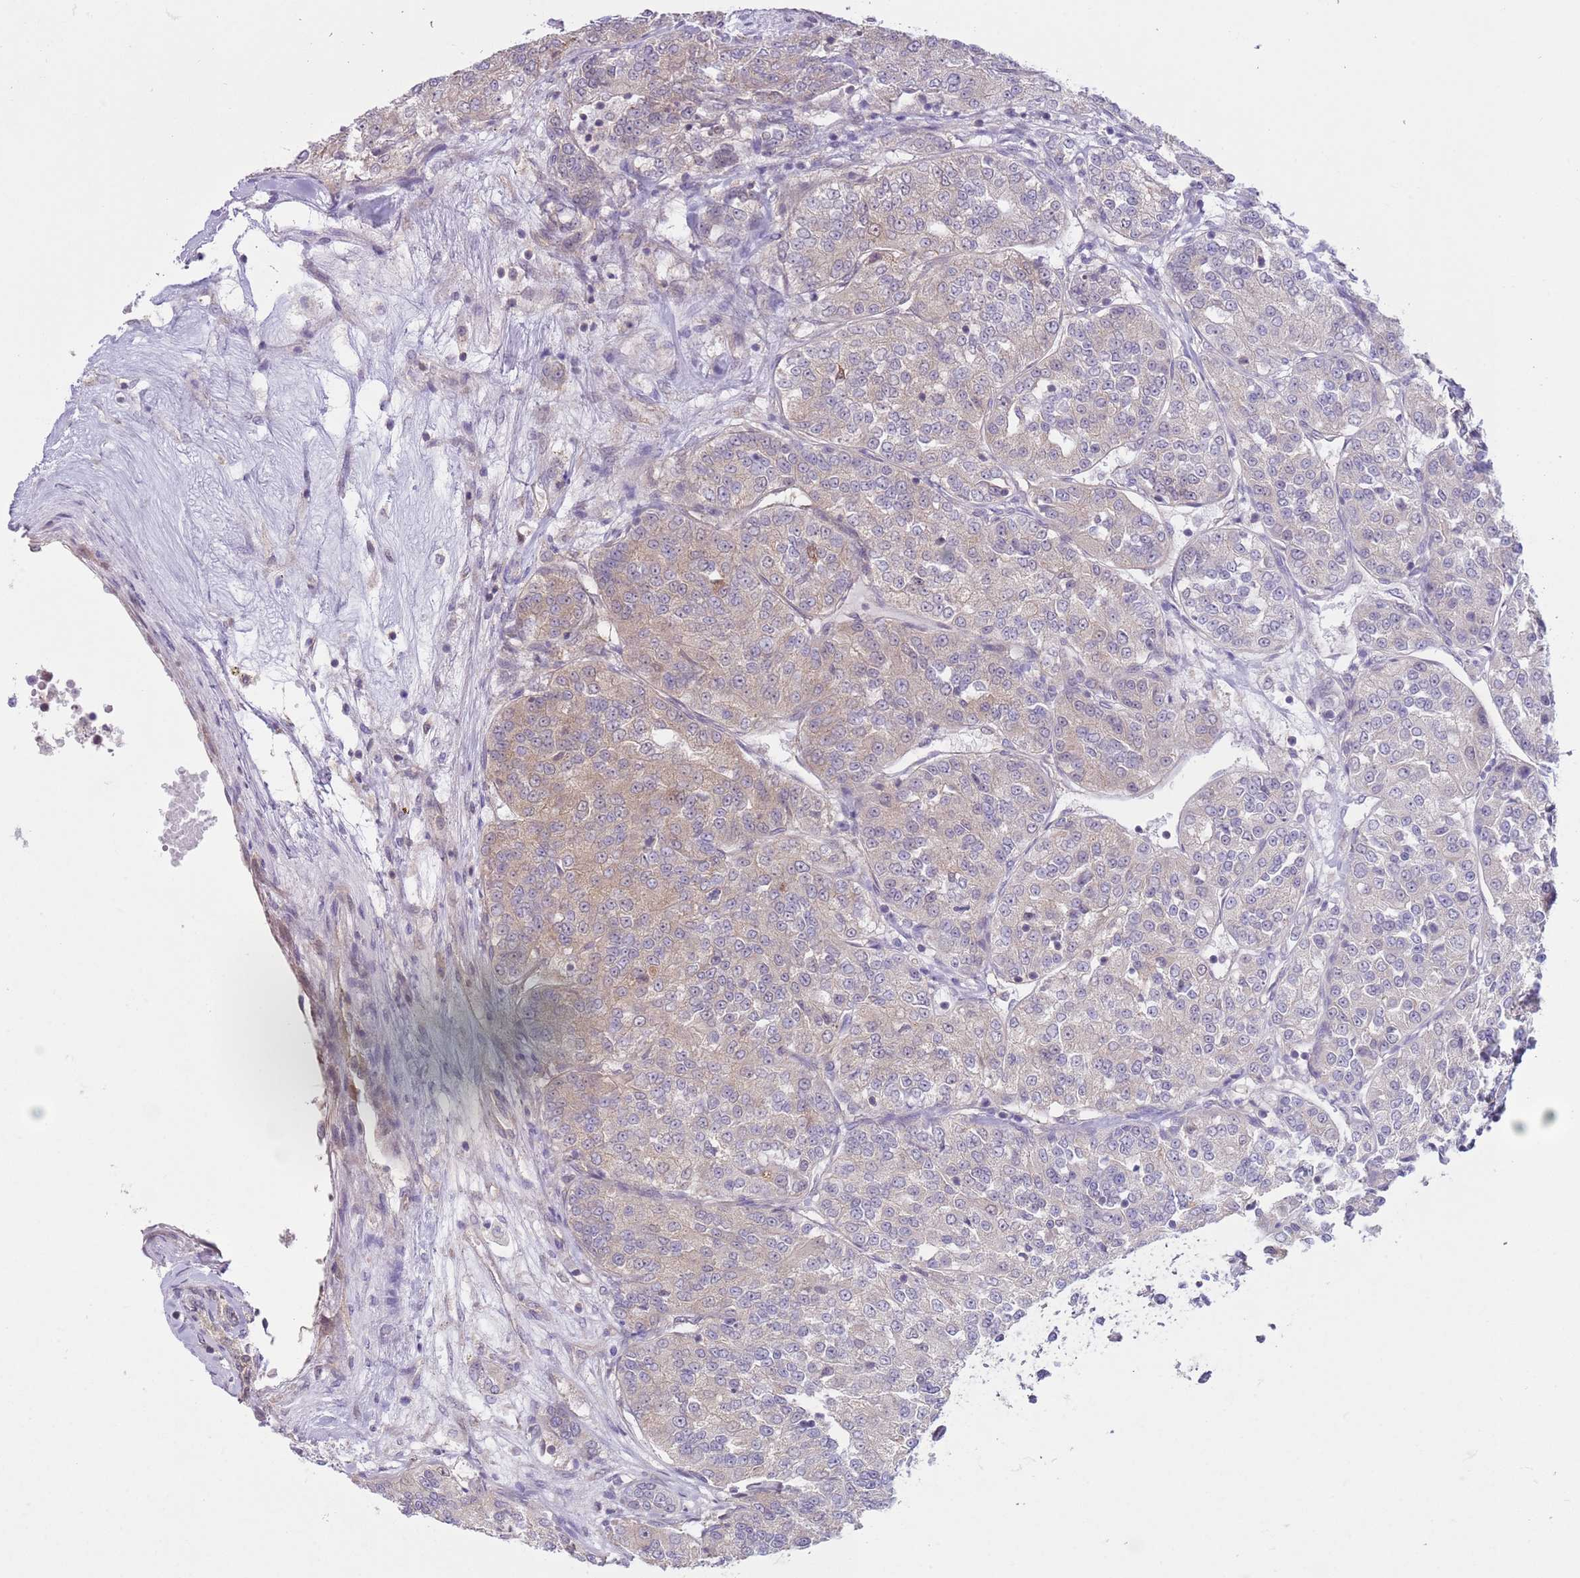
{"staining": {"intensity": "weak", "quantity": "<25%", "location": "cytoplasmic/membranous"}, "tissue": "renal cancer", "cell_type": "Tumor cells", "image_type": "cancer", "snomed": [{"axis": "morphology", "description": "Adenocarcinoma, NOS"}, {"axis": "topography", "description": "Kidney"}], "caption": "This photomicrograph is of renal cancer (adenocarcinoma) stained with immunohistochemistry to label a protein in brown with the nuclei are counter-stained blue. There is no expression in tumor cells.", "gene": "COPE", "patient": {"sex": "female", "age": 63}}